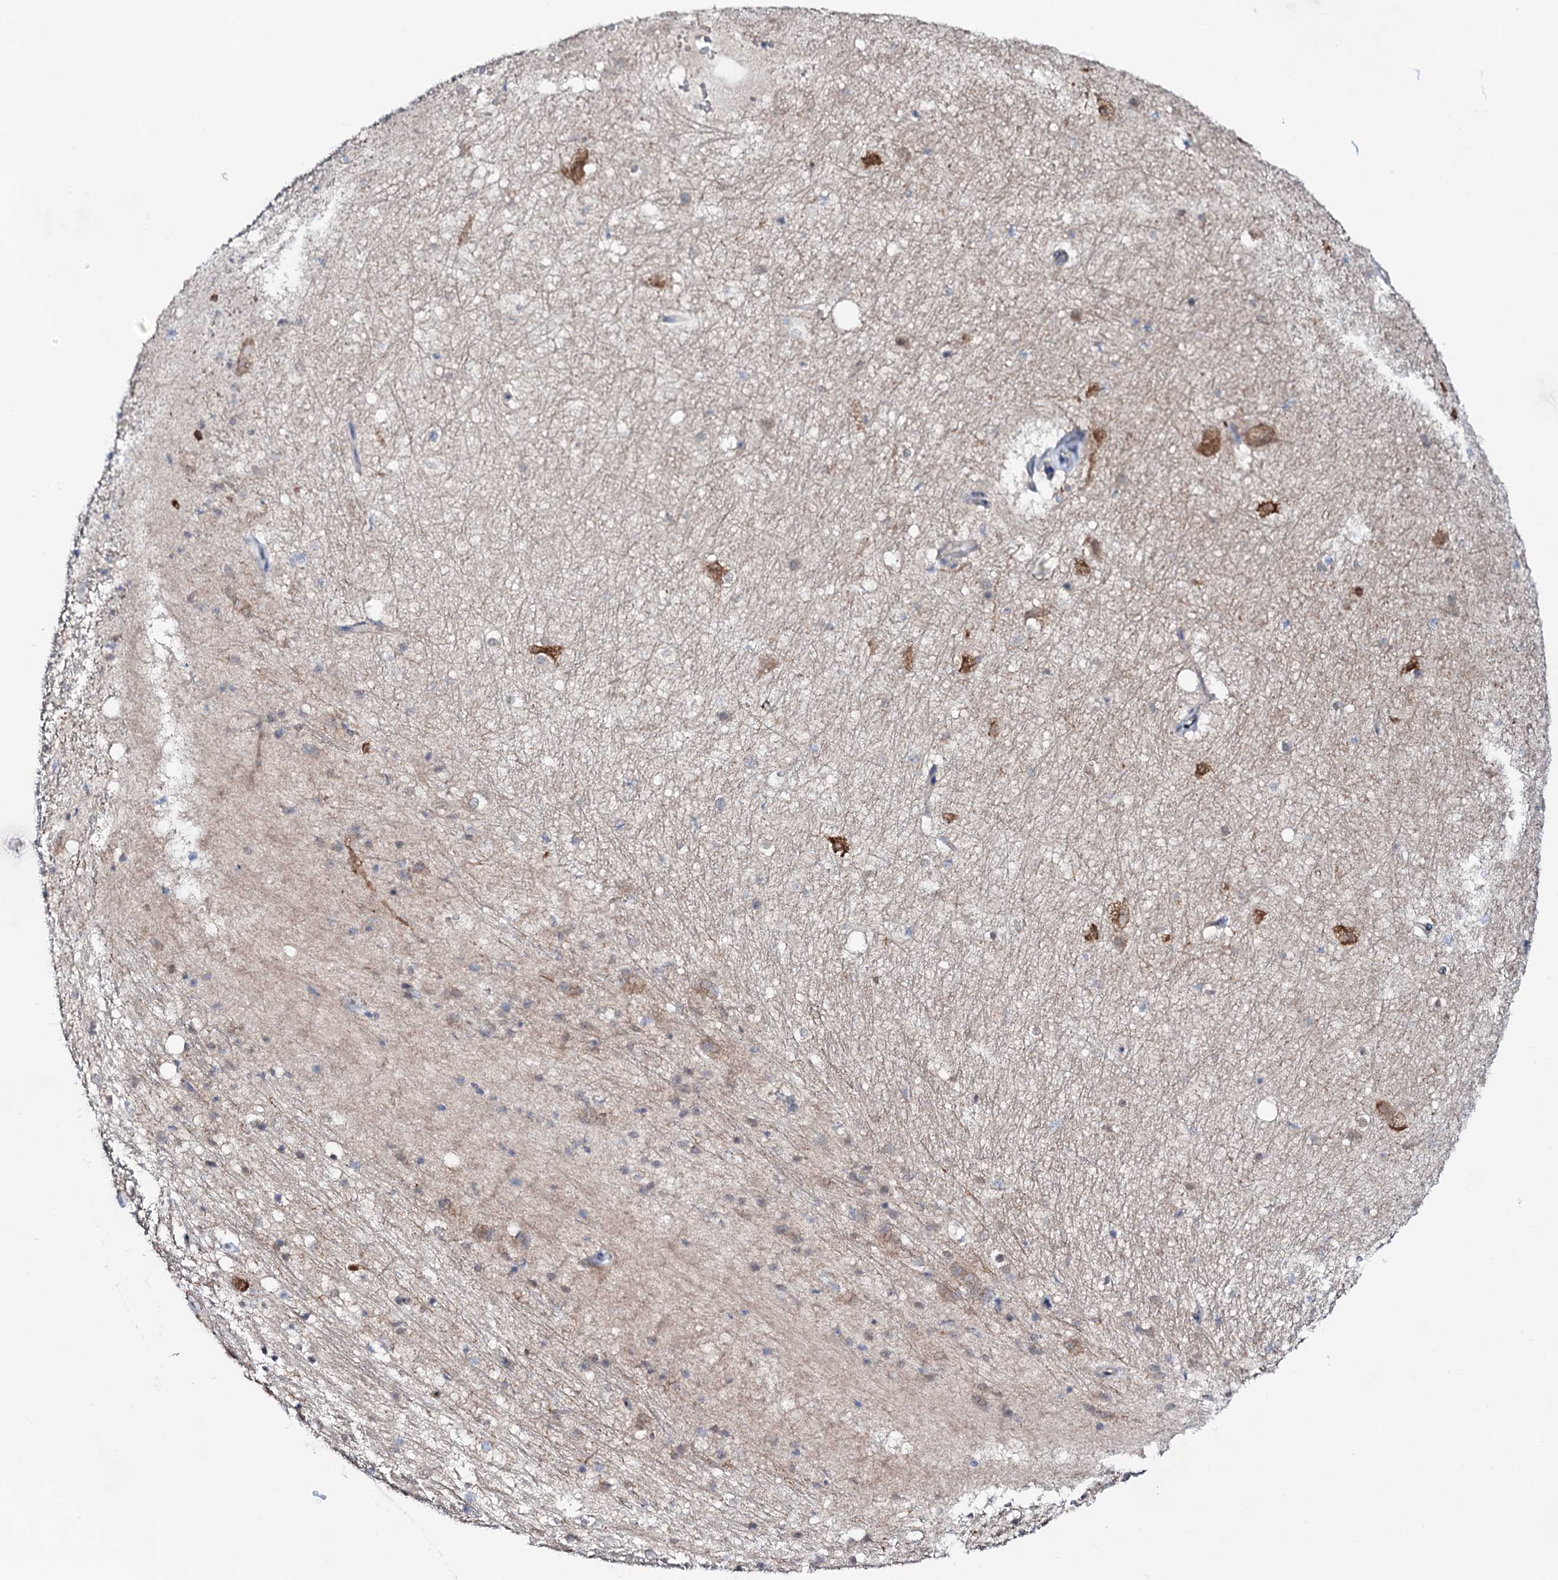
{"staining": {"intensity": "moderate", "quantity": "<25%", "location": "cytoplasmic/membranous"}, "tissue": "hippocampus", "cell_type": "Glial cells", "image_type": "normal", "snomed": [{"axis": "morphology", "description": "Normal tissue, NOS"}, {"axis": "topography", "description": "Hippocampus"}], "caption": "Glial cells reveal moderate cytoplasmic/membranous expression in about <25% of cells in benign hippocampus. Using DAB (3,3'-diaminobenzidine) (brown) and hematoxylin (blue) stains, captured at high magnification using brightfield microscopy.", "gene": "PPP1R3D", "patient": {"sex": "female", "age": 52}}